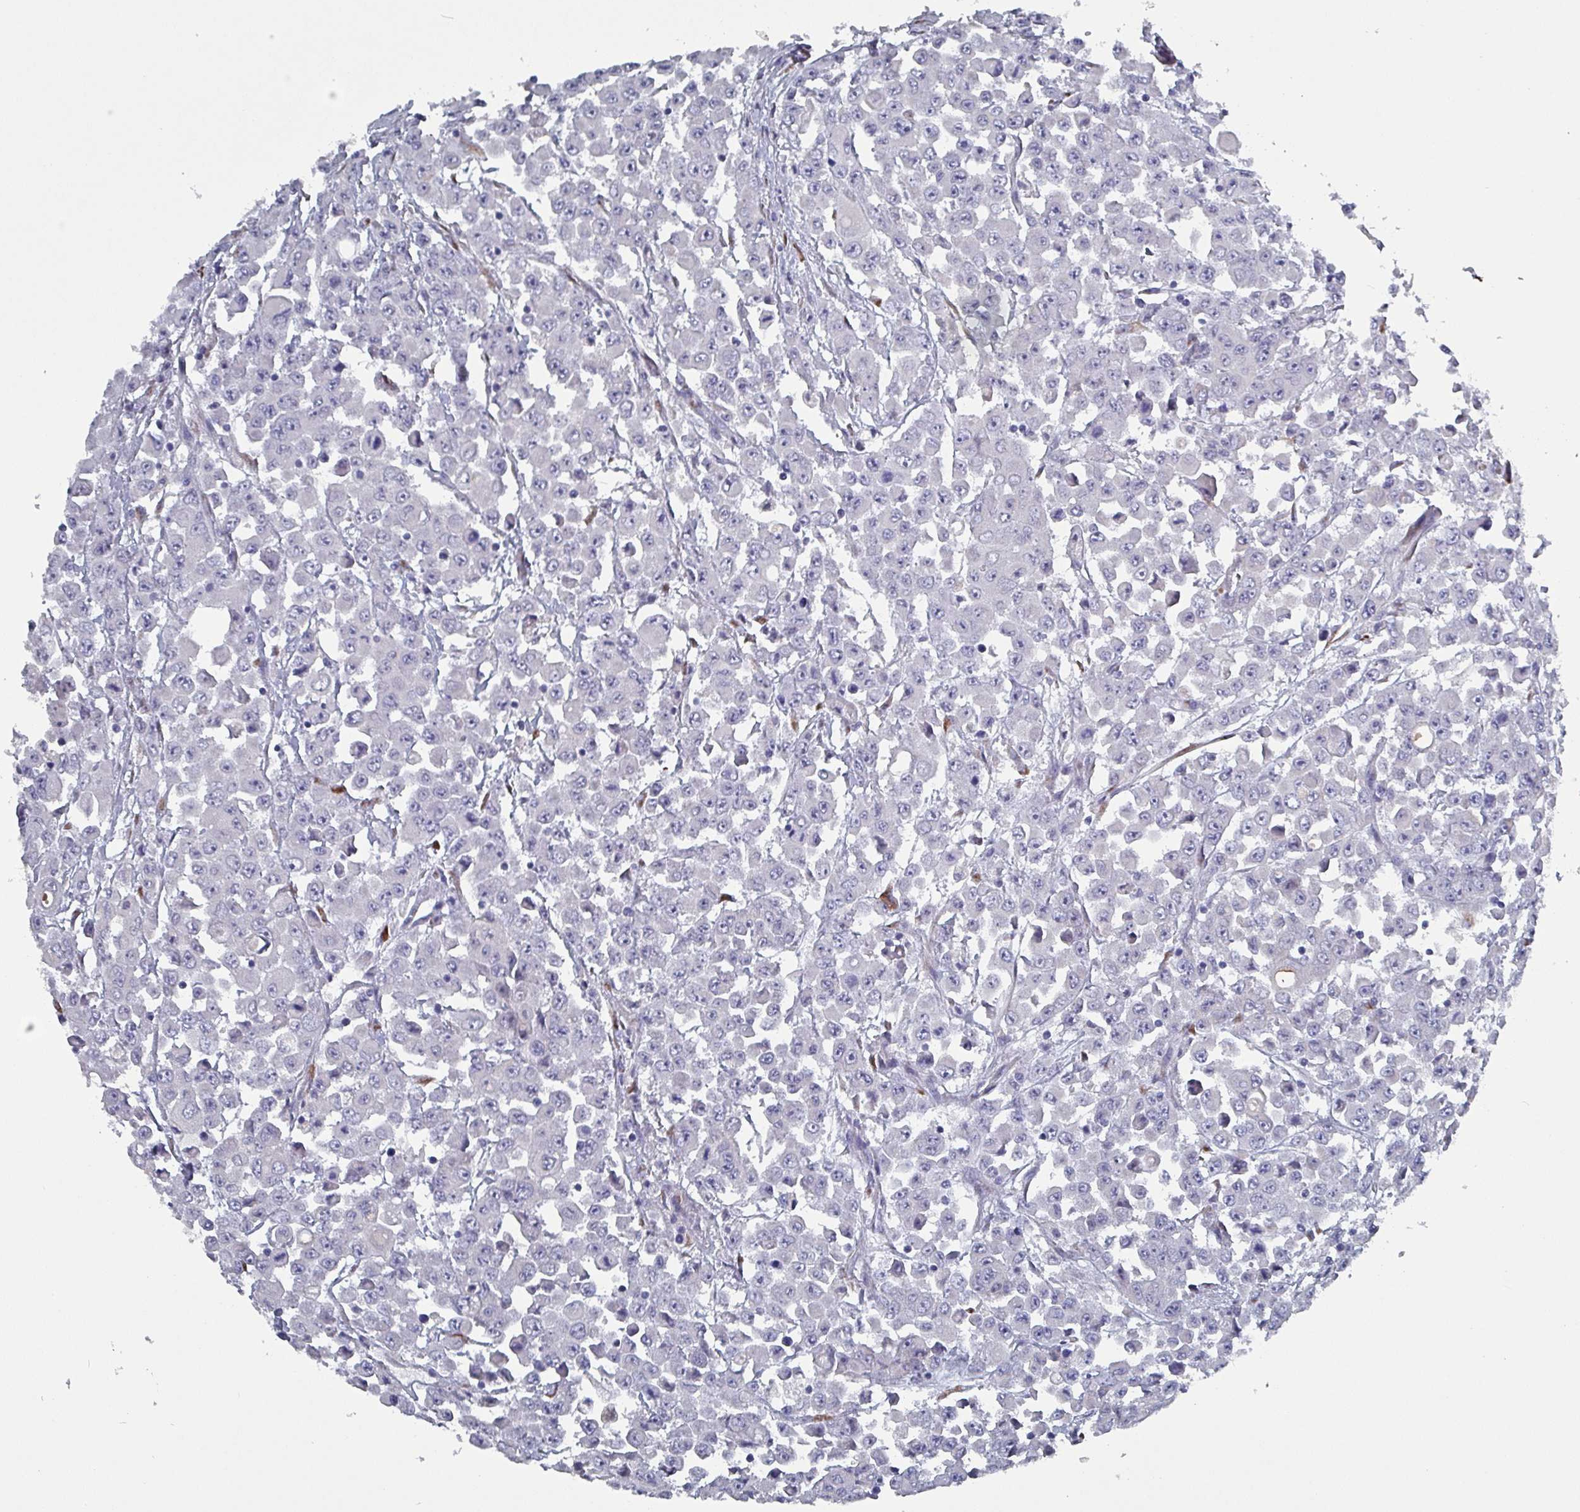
{"staining": {"intensity": "negative", "quantity": "none", "location": "none"}, "tissue": "colorectal cancer", "cell_type": "Tumor cells", "image_type": "cancer", "snomed": [{"axis": "morphology", "description": "Adenocarcinoma, NOS"}, {"axis": "topography", "description": "Colon"}], "caption": "The photomicrograph exhibits no significant positivity in tumor cells of colorectal cancer (adenocarcinoma).", "gene": "DRD5", "patient": {"sex": "male", "age": 51}}